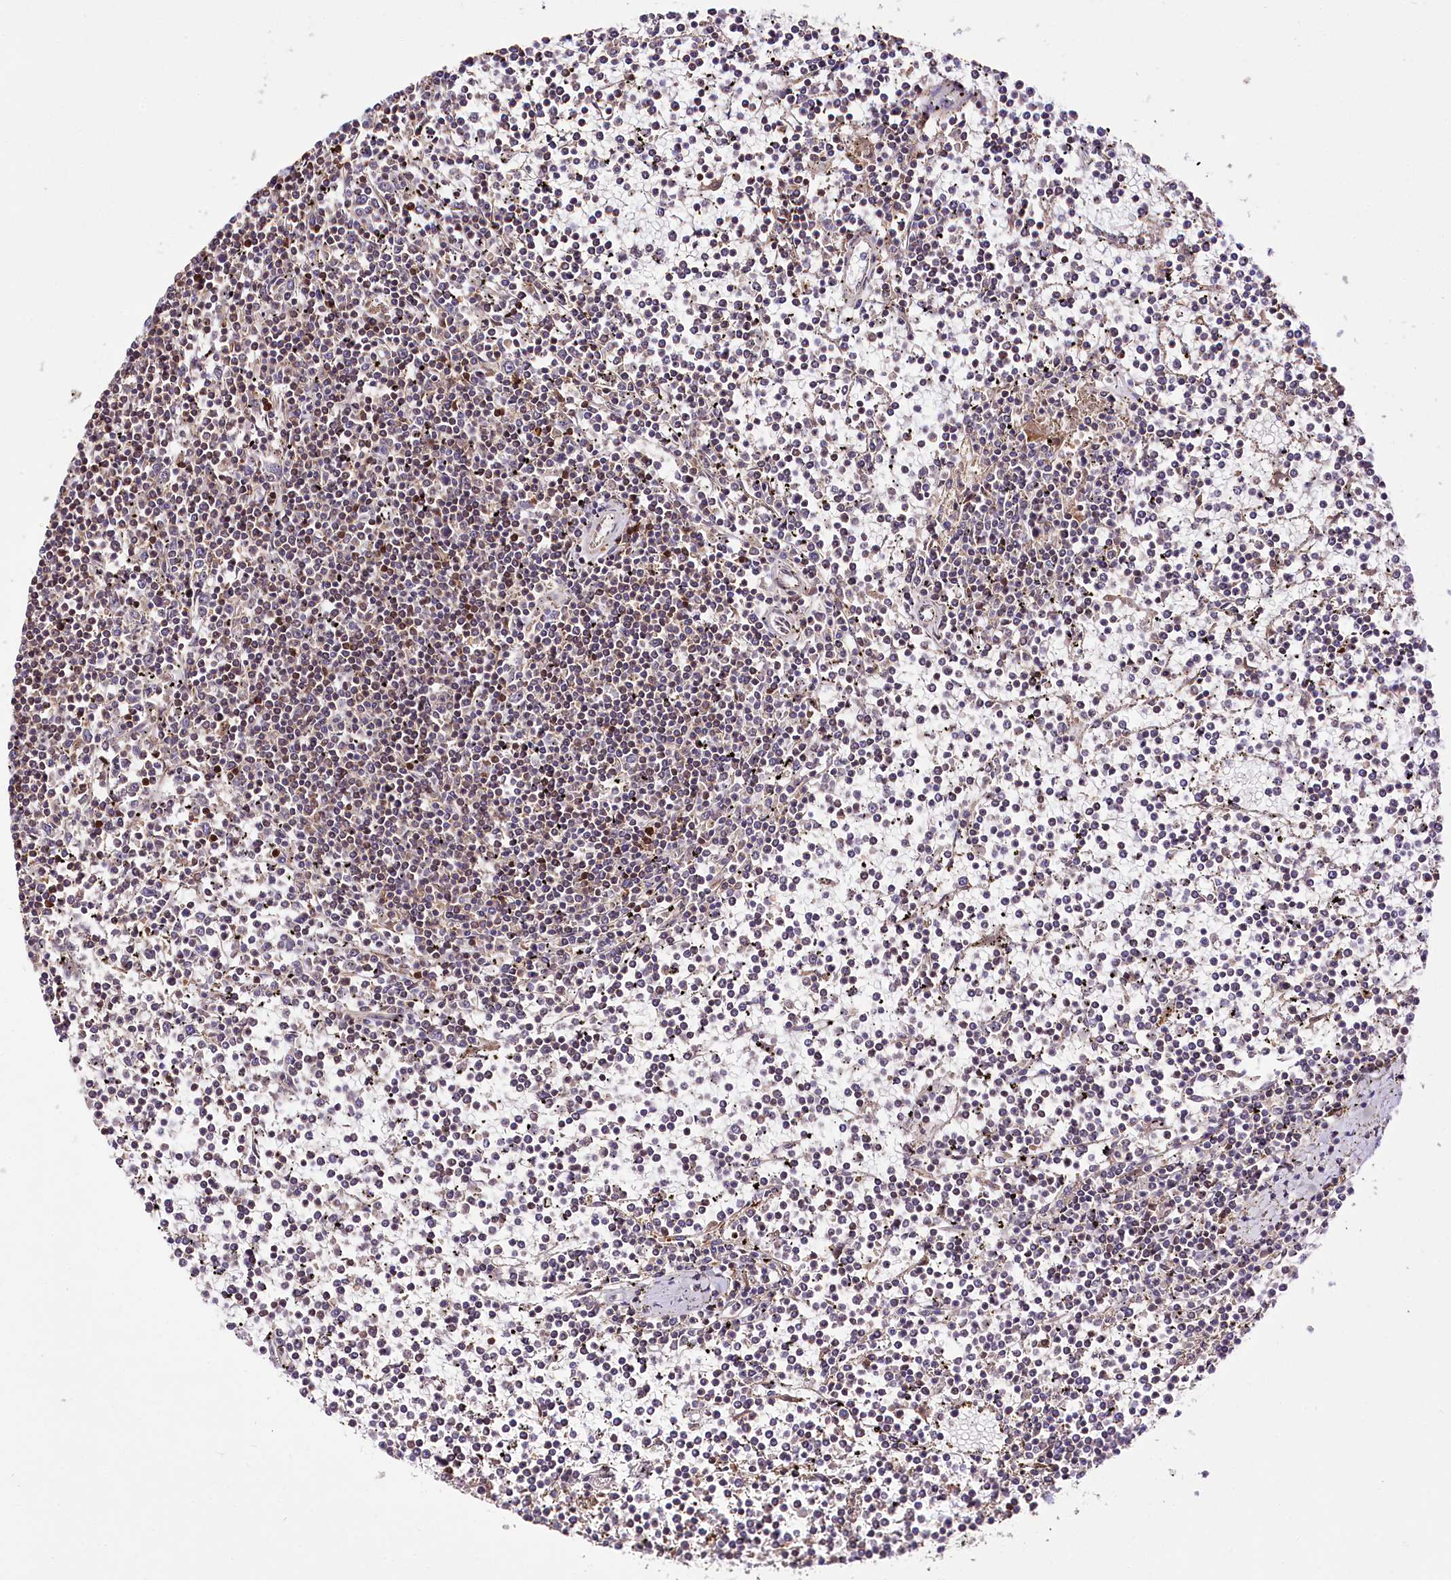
{"staining": {"intensity": "weak", "quantity": "<25%", "location": "cytoplasmic/membranous,nuclear"}, "tissue": "lymphoma", "cell_type": "Tumor cells", "image_type": "cancer", "snomed": [{"axis": "morphology", "description": "Malignant lymphoma, non-Hodgkin's type, Low grade"}, {"axis": "topography", "description": "Spleen"}], "caption": "Immunohistochemical staining of lymphoma shows no significant positivity in tumor cells.", "gene": "UGP2", "patient": {"sex": "female", "age": 19}}